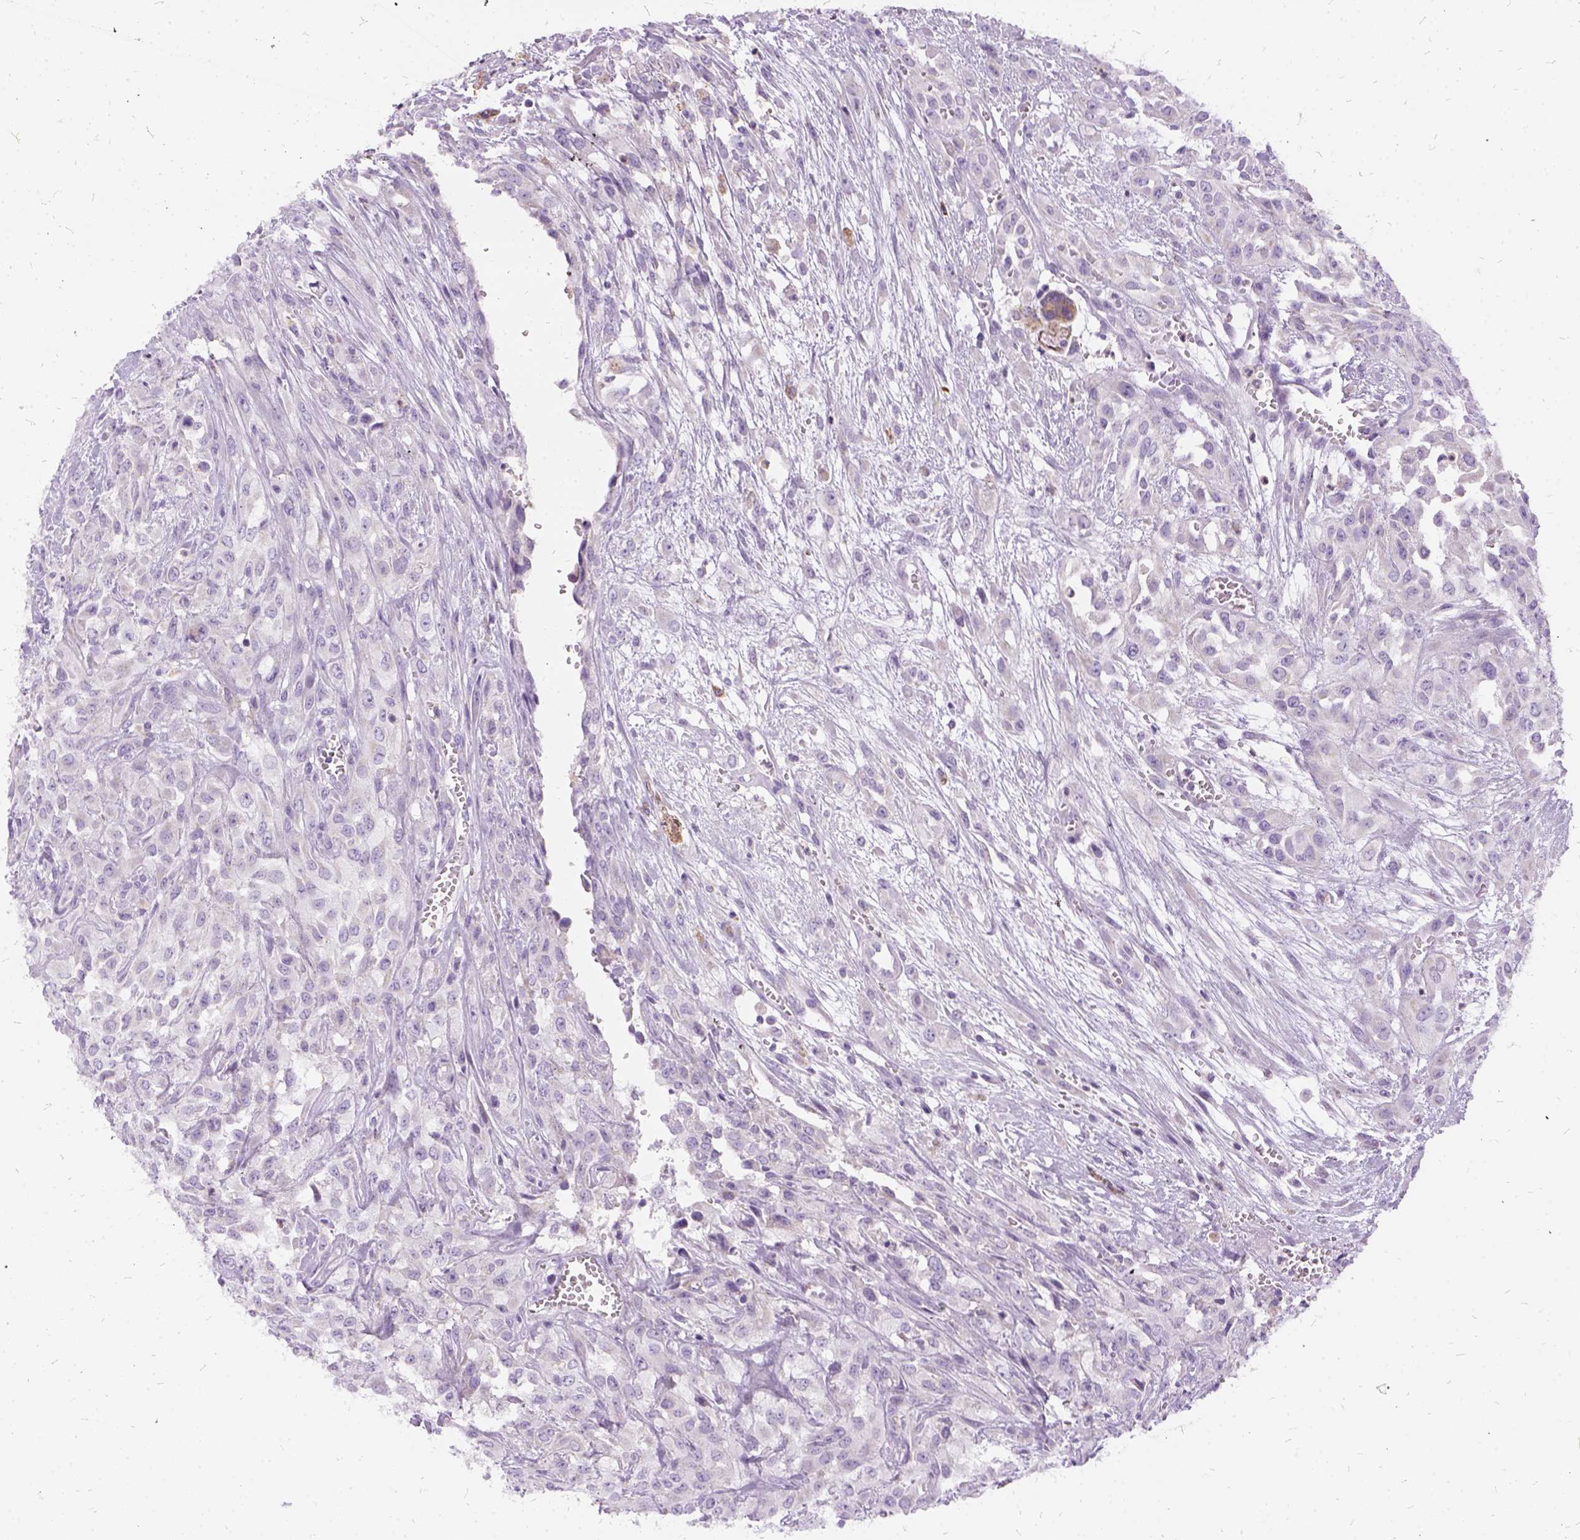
{"staining": {"intensity": "negative", "quantity": "none", "location": "none"}, "tissue": "urothelial cancer", "cell_type": "Tumor cells", "image_type": "cancer", "snomed": [{"axis": "morphology", "description": "Urothelial carcinoma, High grade"}, {"axis": "topography", "description": "Urinary bladder"}], "caption": "A histopathology image of urothelial cancer stained for a protein displays no brown staining in tumor cells.", "gene": "FDX1", "patient": {"sex": "male", "age": 67}}